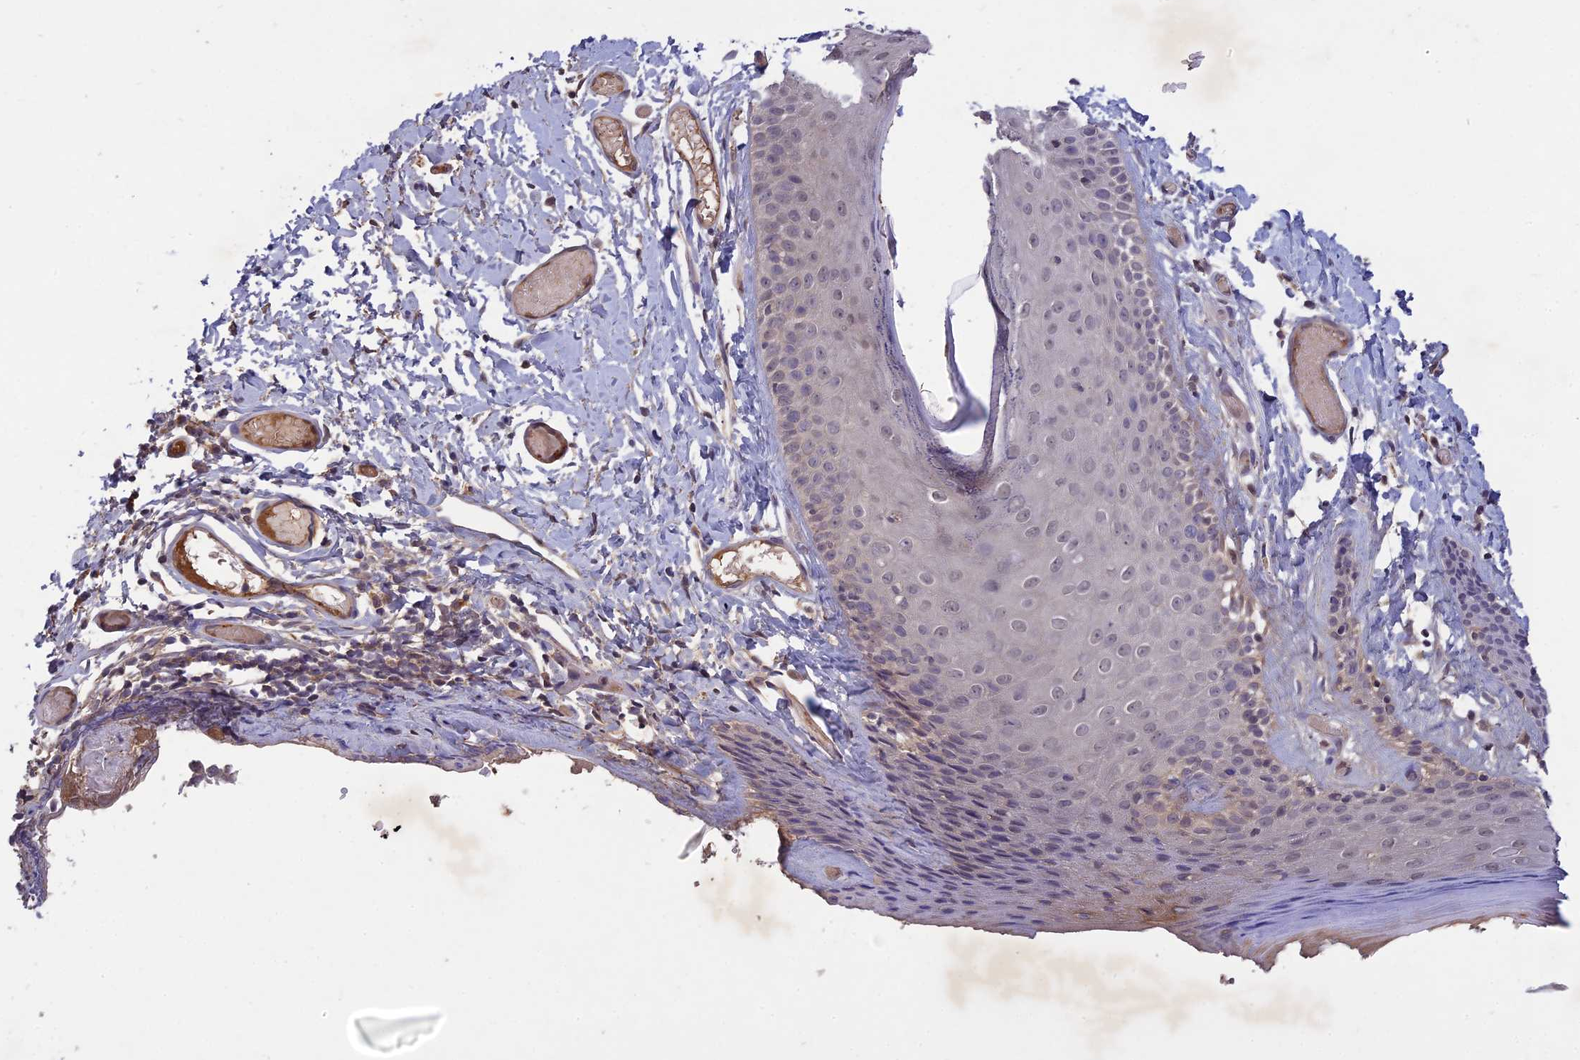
{"staining": {"intensity": "weak", "quantity": "<25%", "location": "cytoplasmic/membranous"}, "tissue": "skin", "cell_type": "Epidermal cells", "image_type": "normal", "snomed": [{"axis": "morphology", "description": "Normal tissue, NOS"}, {"axis": "topography", "description": "Adipose tissue"}, {"axis": "topography", "description": "Vascular tissue"}, {"axis": "topography", "description": "Vulva"}, {"axis": "topography", "description": "Peripheral nerve tissue"}], "caption": "This image is of unremarkable skin stained with IHC to label a protein in brown with the nuclei are counter-stained blue. There is no expression in epidermal cells.", "gene": "ADO", "patient": {"sex": "female", "age": 86}}